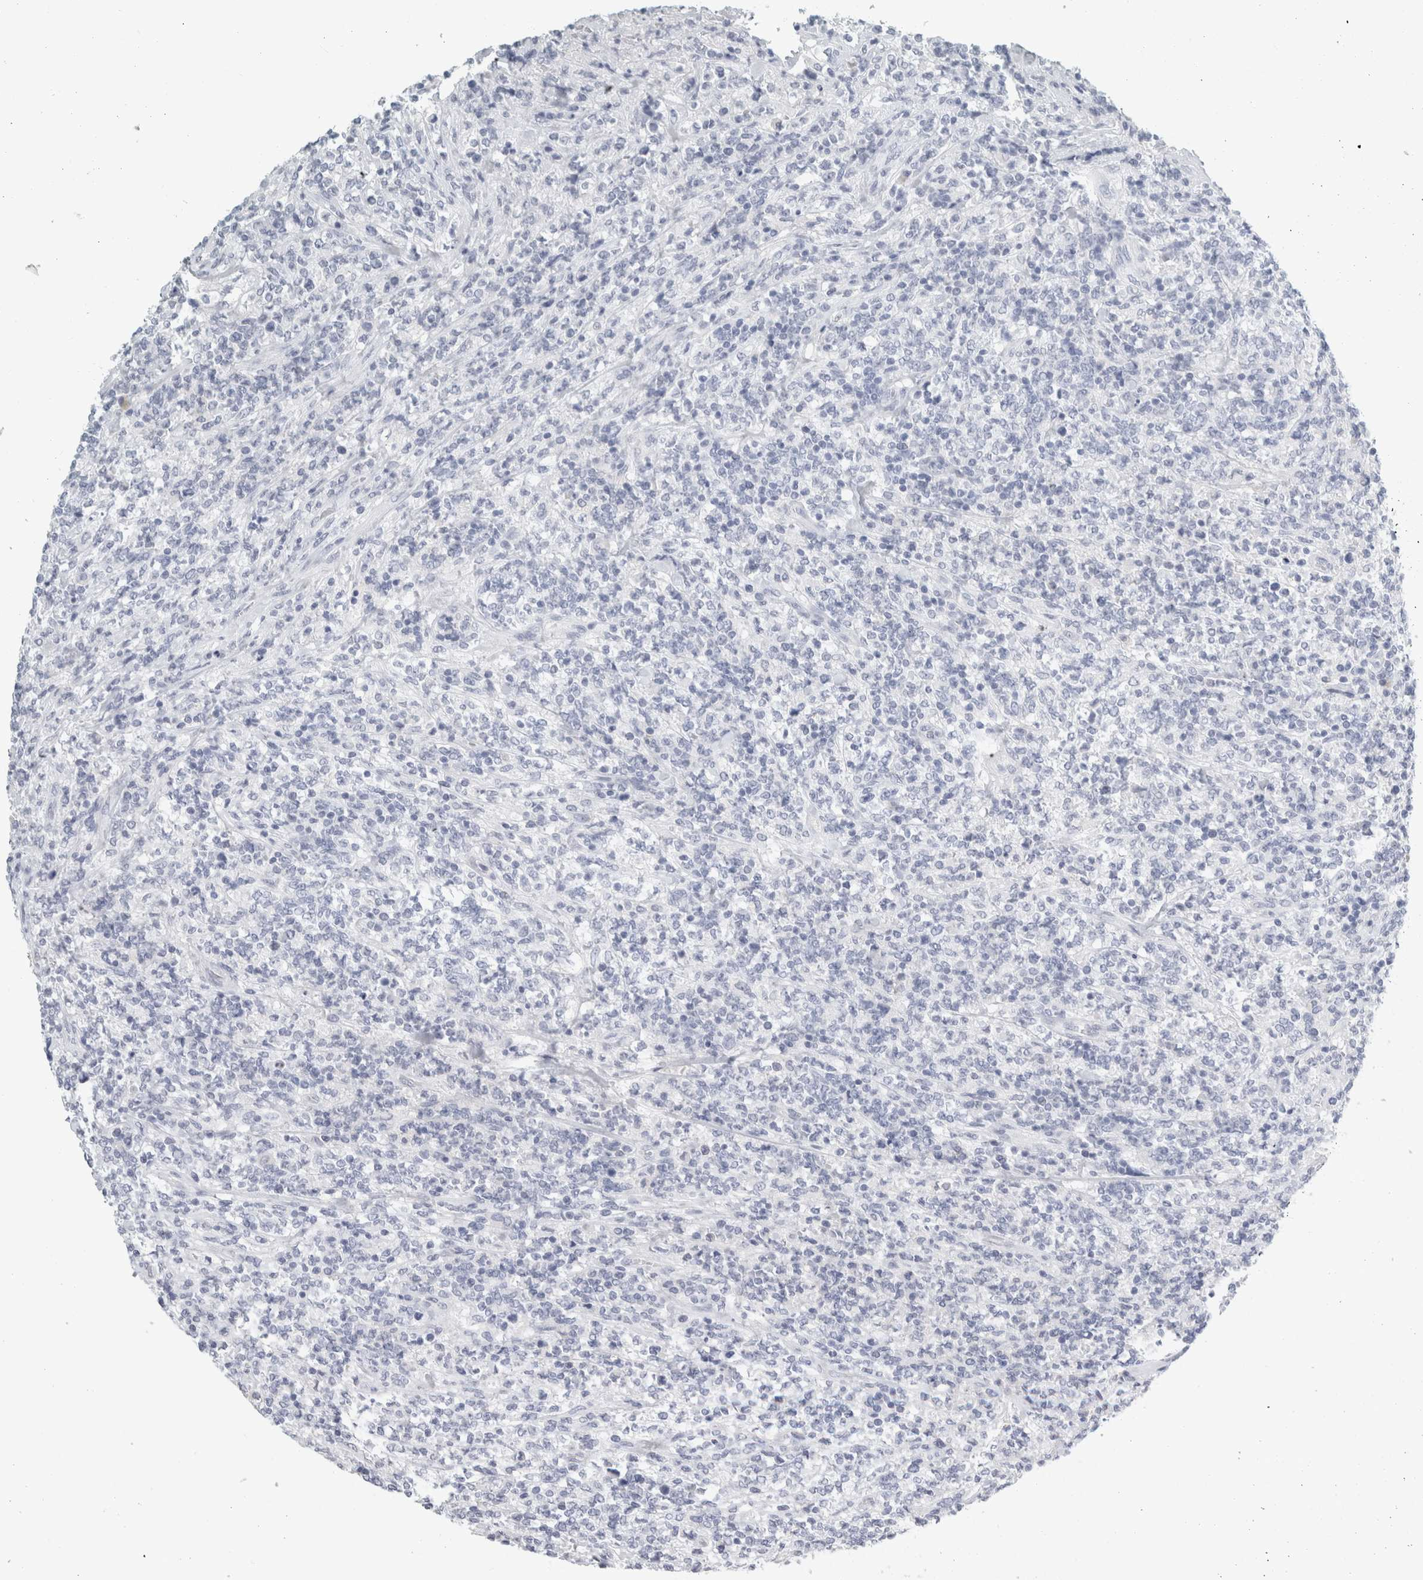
{"staining": {"intensity": "negative", "quantity": "none", "location": "none"}, "tissue": "lymphoma", "cell_type": "Tumor cells", "image_type": "cancer", "snomed": [{"axis": "morphology", "description": "Malignant lymphoma, non-Hodgkin's type, High grade"}, {"axis": "topography", "description": "Soft tissue"}], "caption": "Immunohistochemical staining of lymphoma displays no significant staining in tumor cells.", "gene": "TSPAN8", "patient": {"sex": "male", "age": 18}}